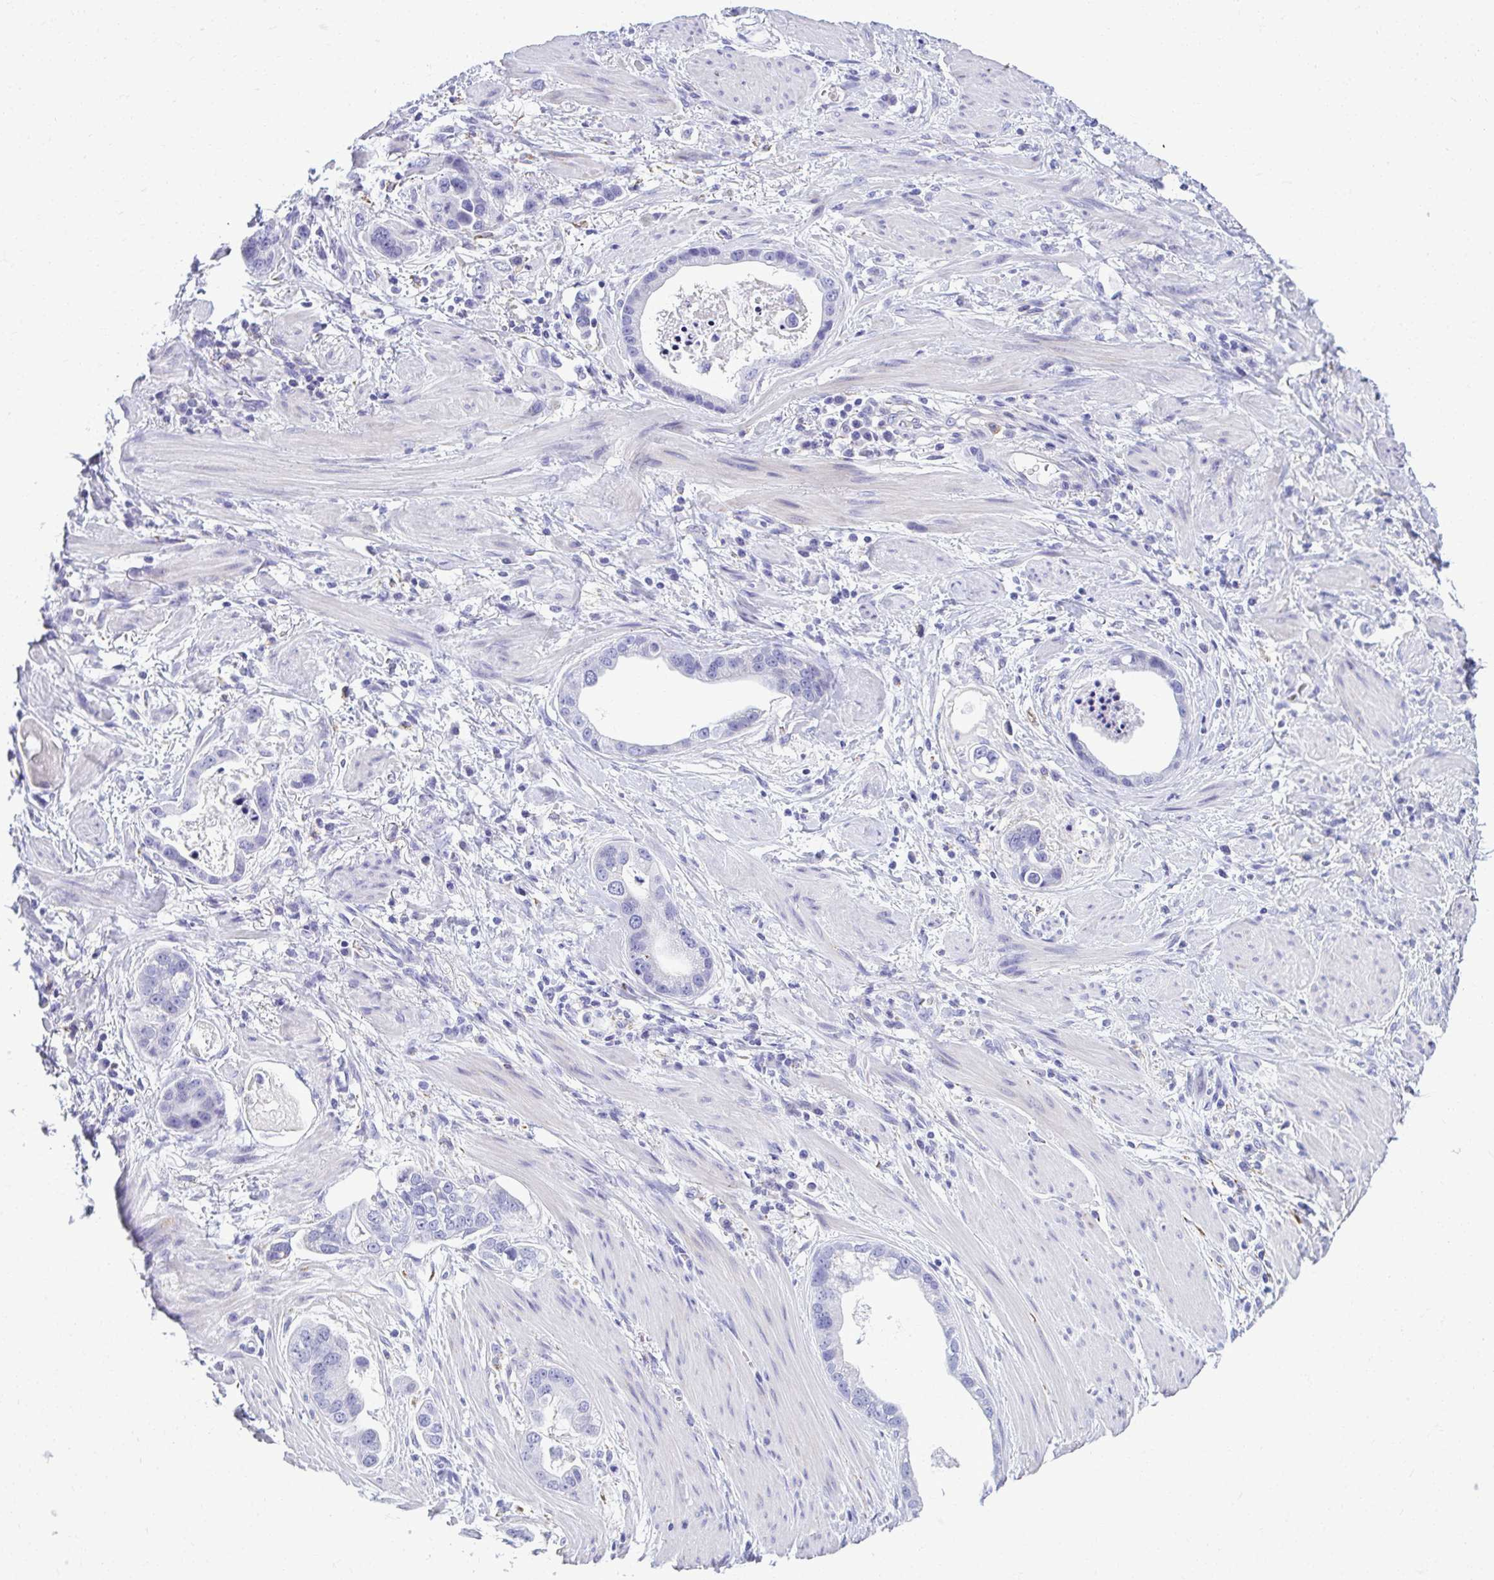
{"staining": {"intensity": "negative", "quantity": "none", "location": "none"}, "tissue": "stomach cancer", "cell_type": "Tumor cells", "image_type": "cancer", "snomed": [{"axis": "morphology", "description": "Adenocarcinoma, NOS"}, {"axis": "topography", "description": "Stomach, lower"}], "caption": "Tumor cells are negative for brown protein staining in stomach adenocarcinoma.", "gene": "AIG1", "patient": {"sex": "female", "age": 93}}